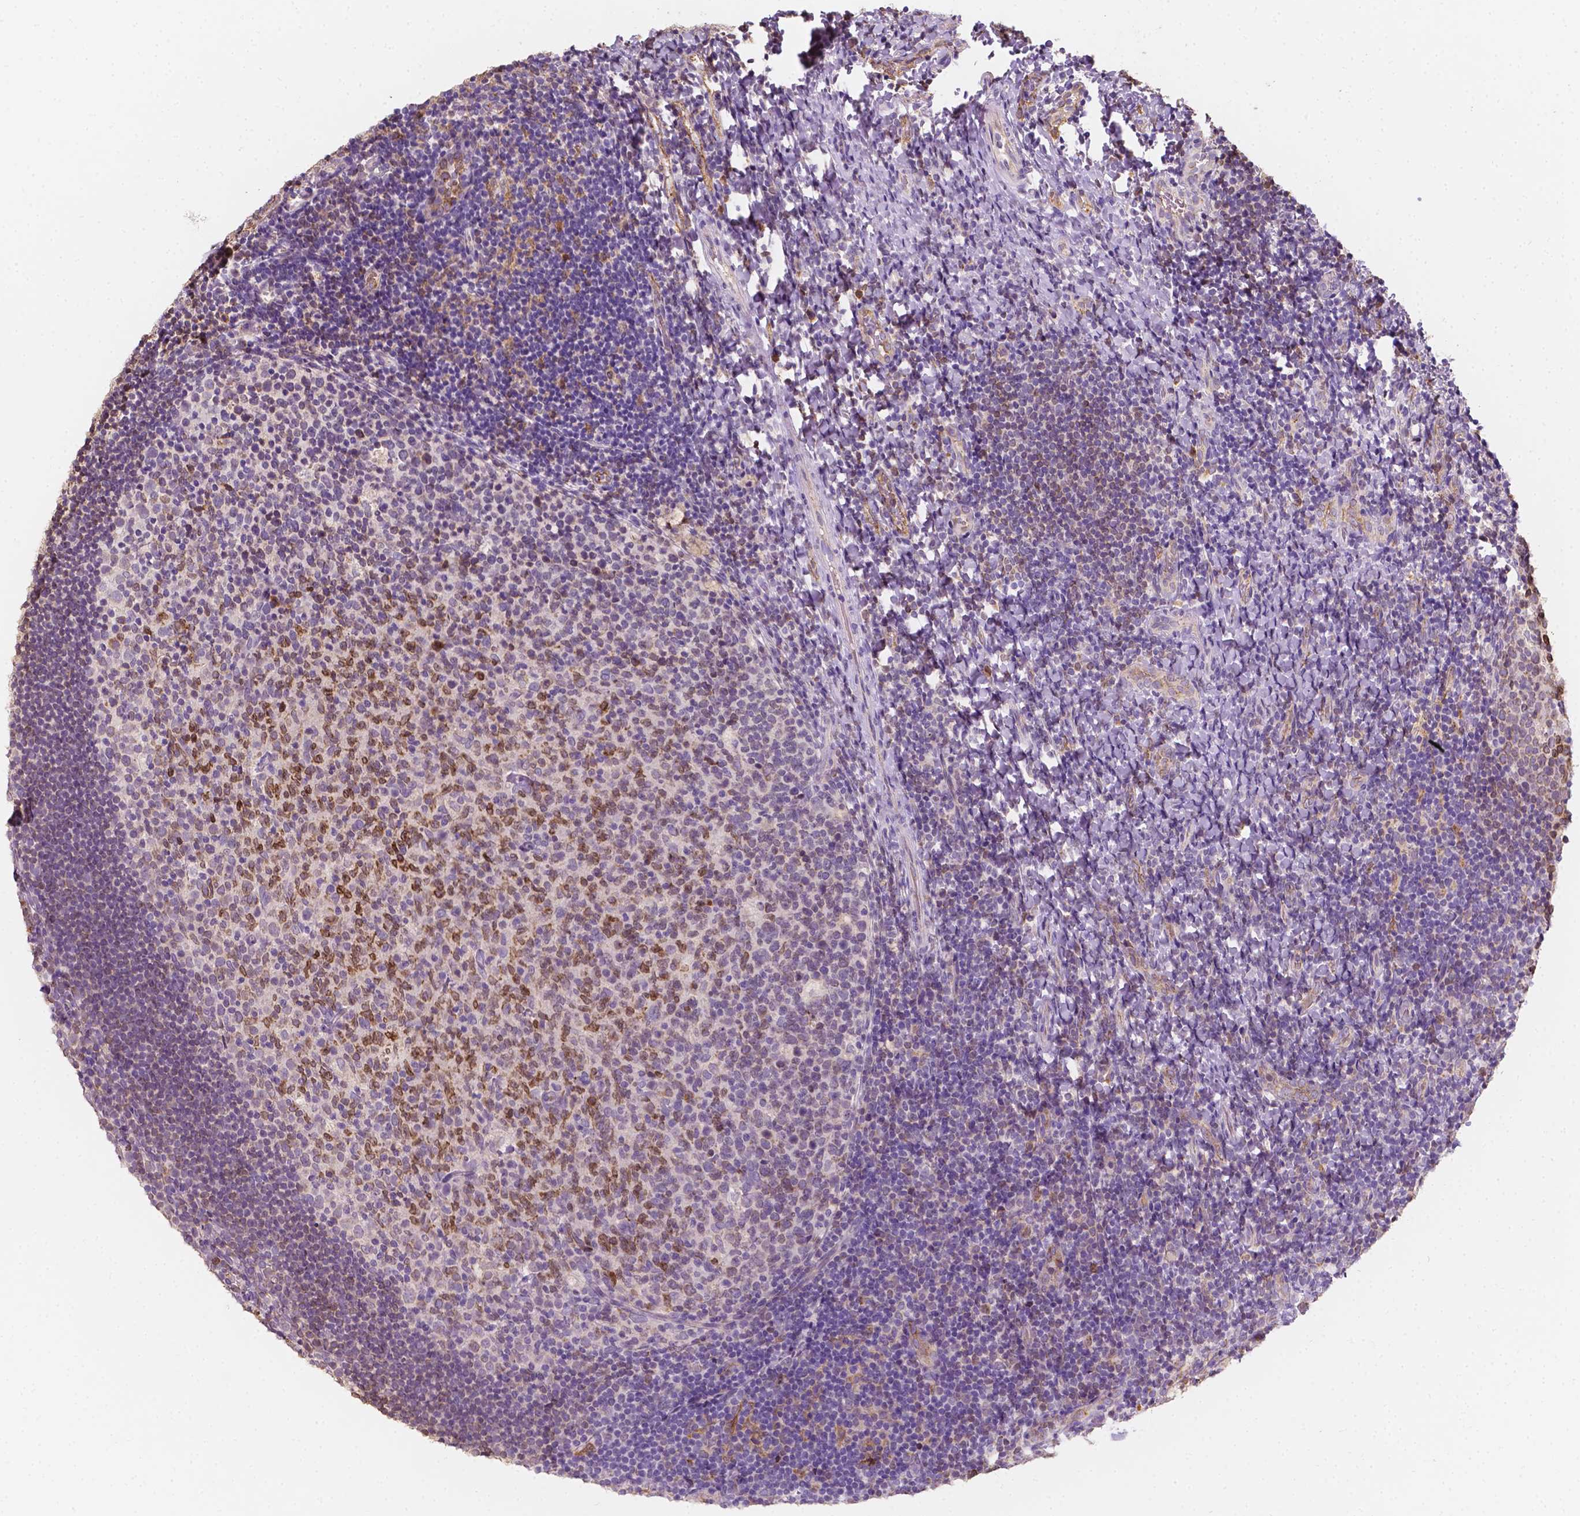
{"staining": {"intensity": "moderate", "quantity": "25%-75%", "location": "cytoplasmic/membranous"}, "tissue": "tonsil", "cell_type": "Germinal center cells", "image_type": "normal", "snomed": [{"axis": "morphology", "description": "Normal tissue, NOS"}, {"axis": "topography", "description": "Tonsil"}], "caption": "Tonsil stained for a protein (brown) shows moderate cytoplasmic/membranous positive expression in approximately 25%-75% of germinal center cells.", "gene": "SLC22A4", "patient": {"sex": "female", "age": 10}}